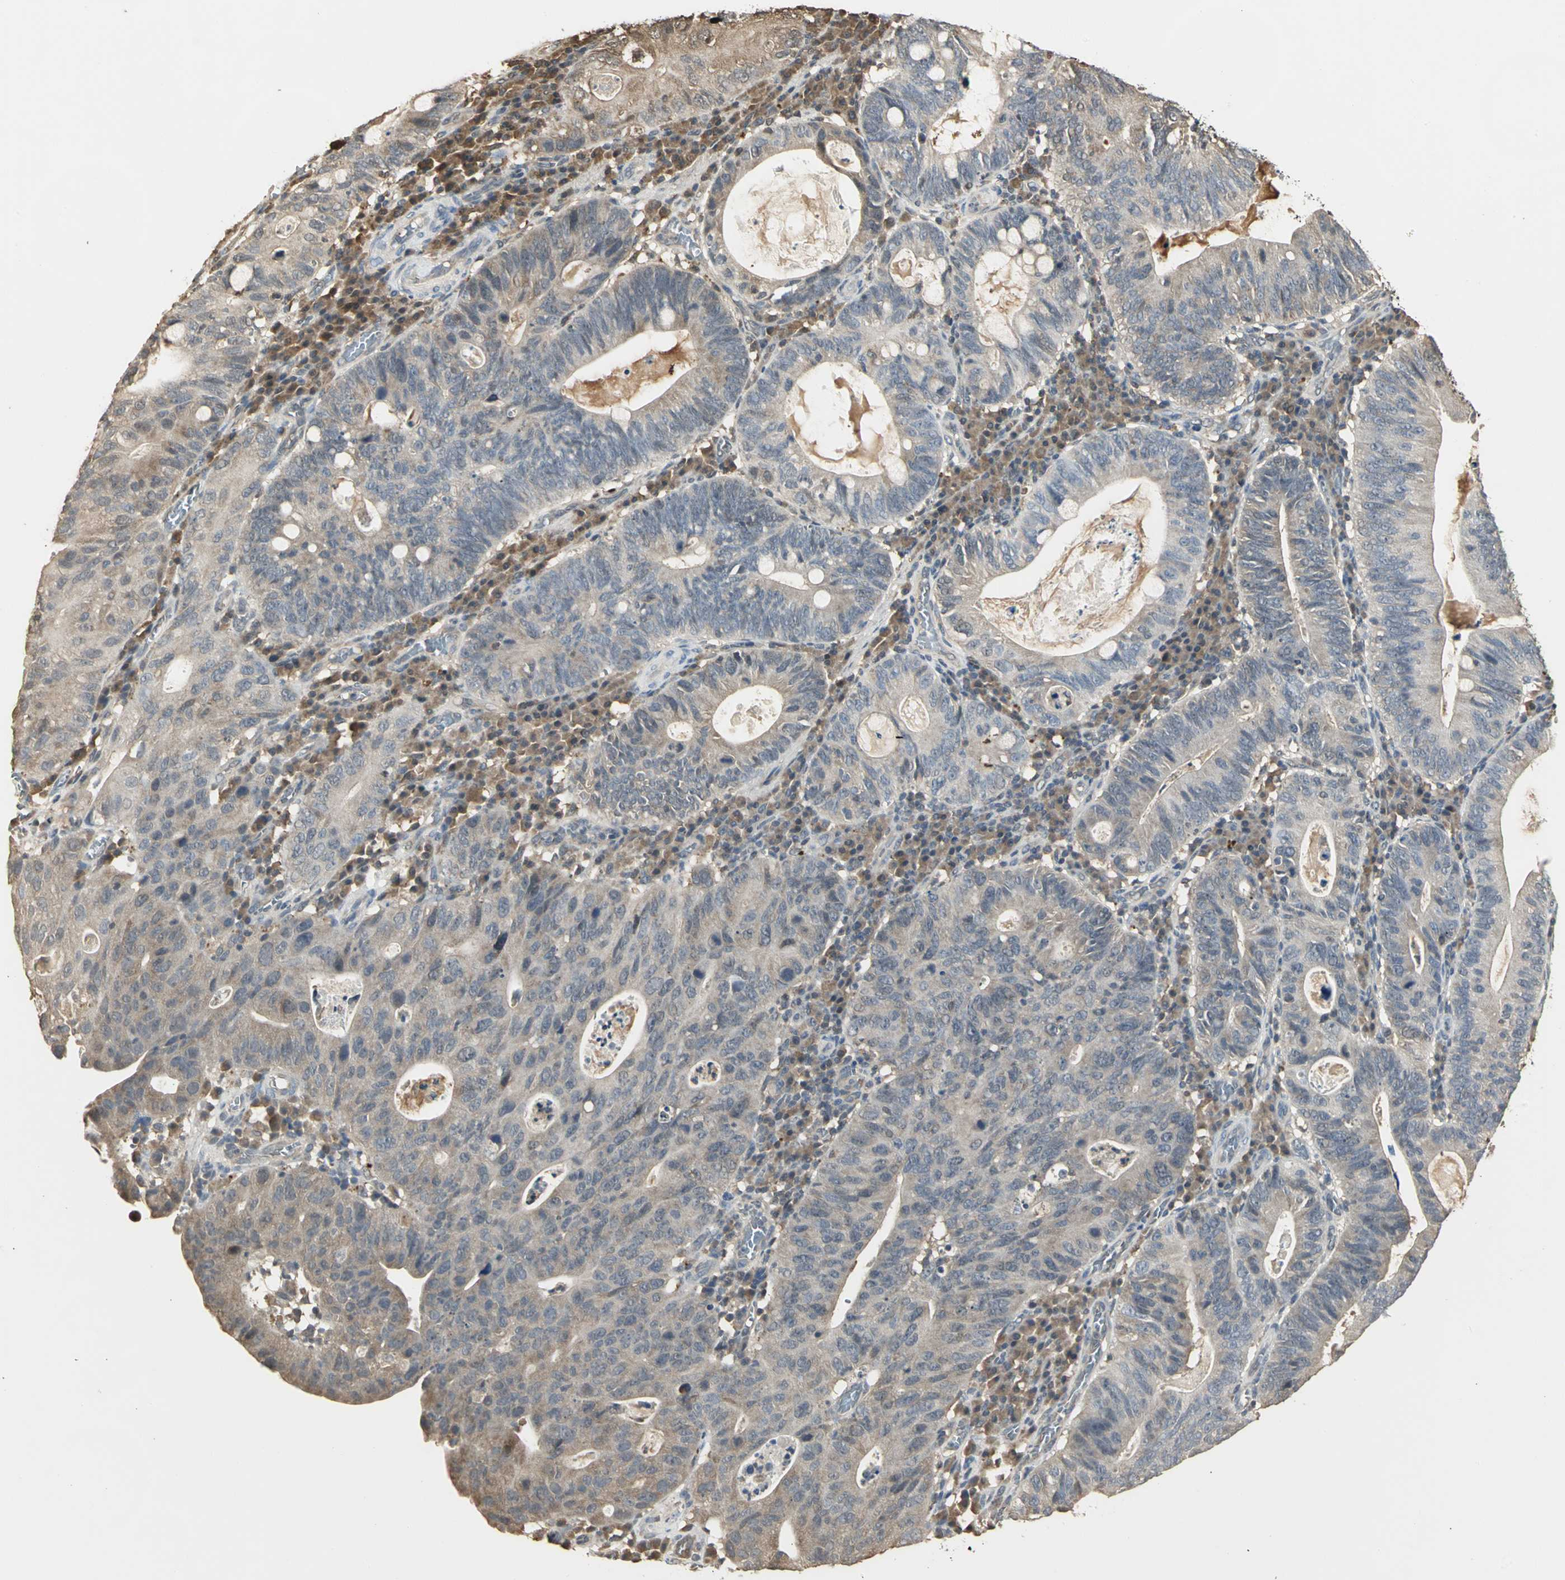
{"staining": {"intensity": "weak", "quantity": ">75%", "location": "cytoplasmic/membranous"}, "tissue": "stomach cancer", "cell_type": "Tumor cells", "image_type": "cancer", "snomed": [{"axis": "morphology", "description": "Adenocarcinoma, NOS"}, {"axis": "topography", "description": "Stomach"}], "caption": "Immunohistochemical staining of stomach cancer reveals low levels of weak cytoplasmic/membranous expression in approximately >75% of tumor cells.", "gene": "PARK7", "patient": {"sex": "male", "age": 59}}